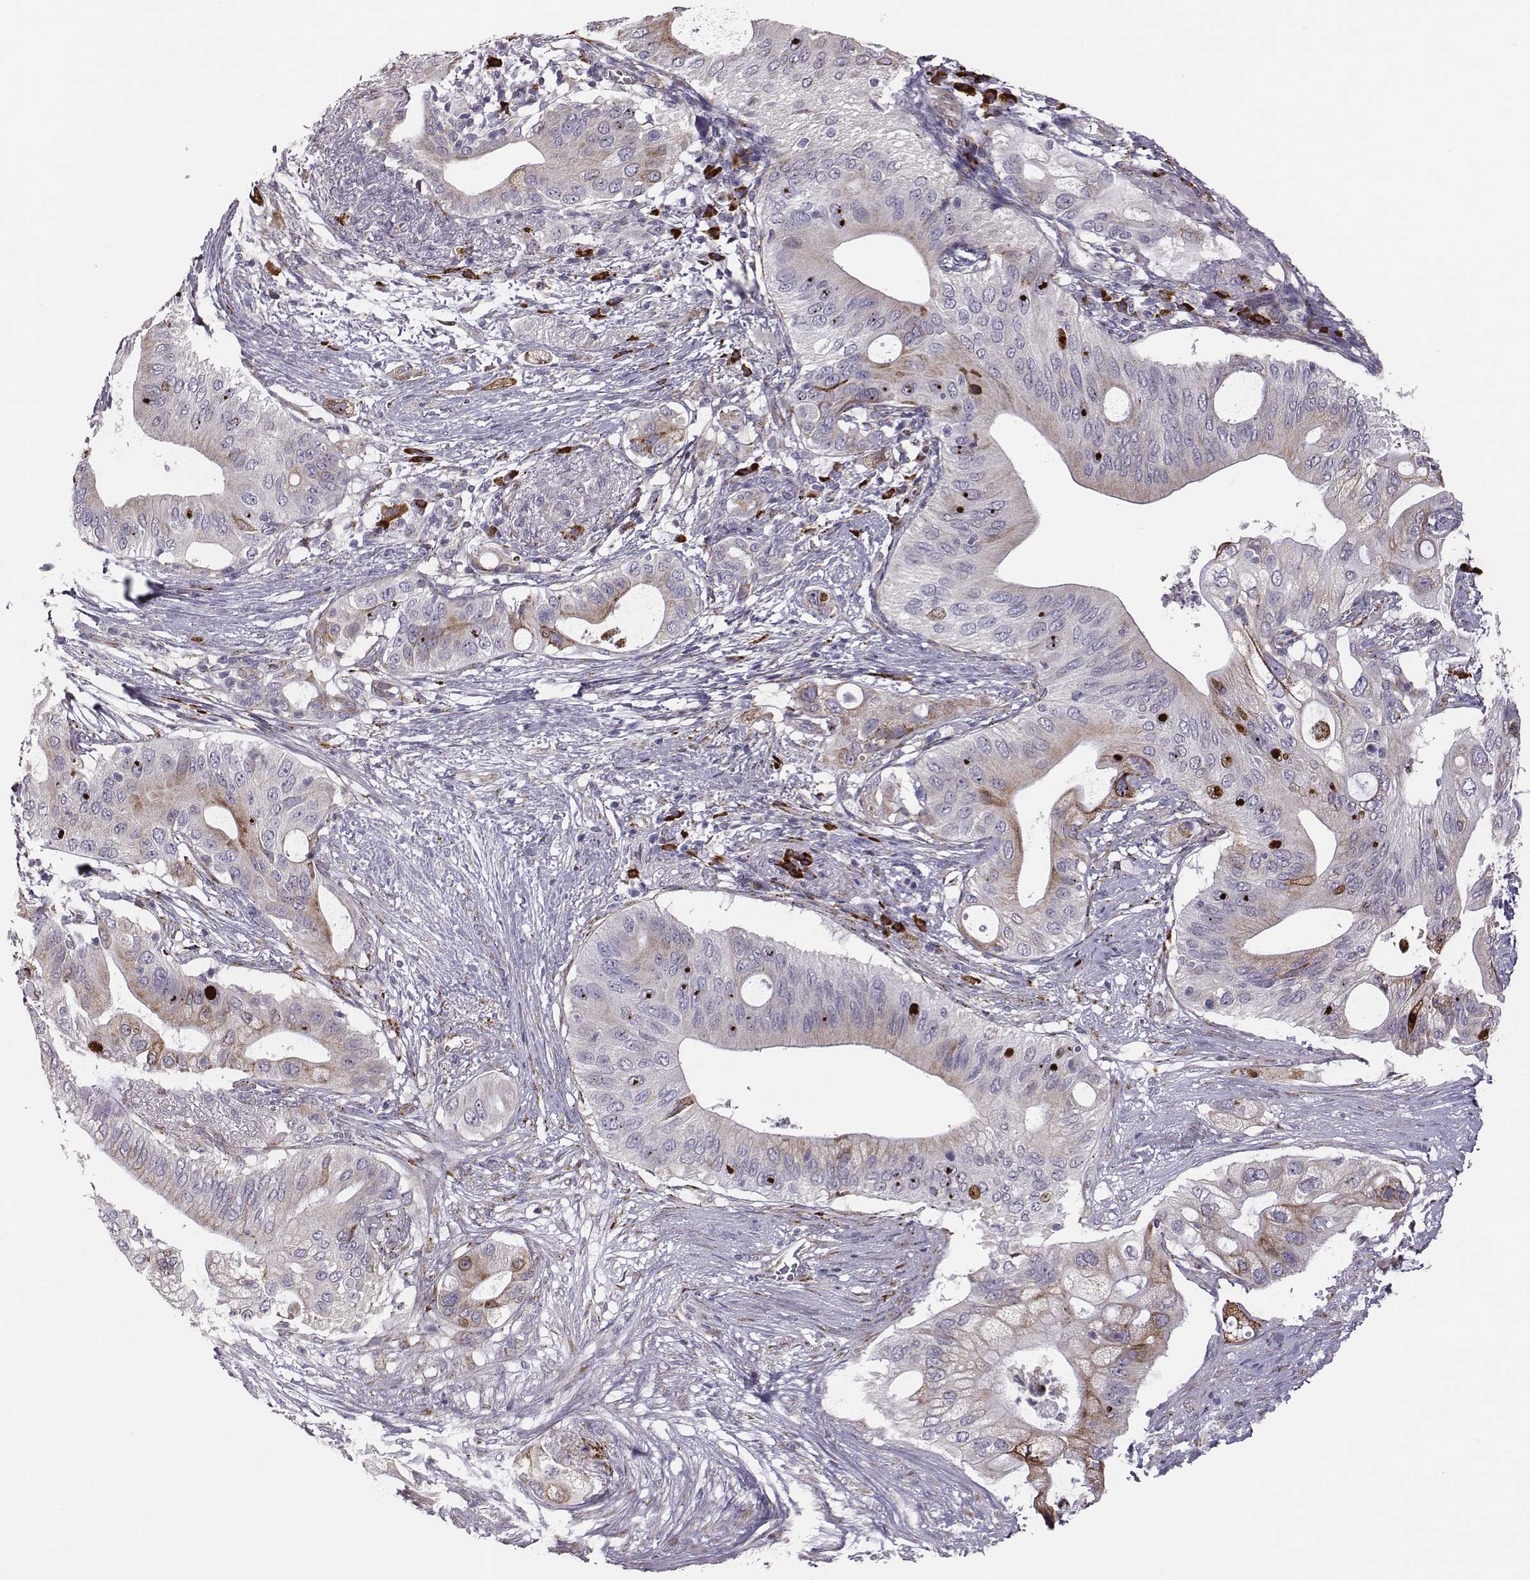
{"staining": {"intensity": "moderate", "quantity": "<25%", "location": "cytoplasmic/membranous"}, "tissue": "pancreatic cancer", "cell_type": "Tumor cells", "image_type": "cancer", "snomed": [{"axis": "morphology", "description": "Adenocarcinoma, NOS"}, {"axis": "topography", "description": "Pancreas"}], "caption": "Adenocarcinoma (pancreatic) stained with immunohistochemistry demonstrates moderate cytoplasmic/membranous positivity in about <25% of tumor cells.", "gene": "SELENOI", "patient": {"sex": "female", "age": 72}}